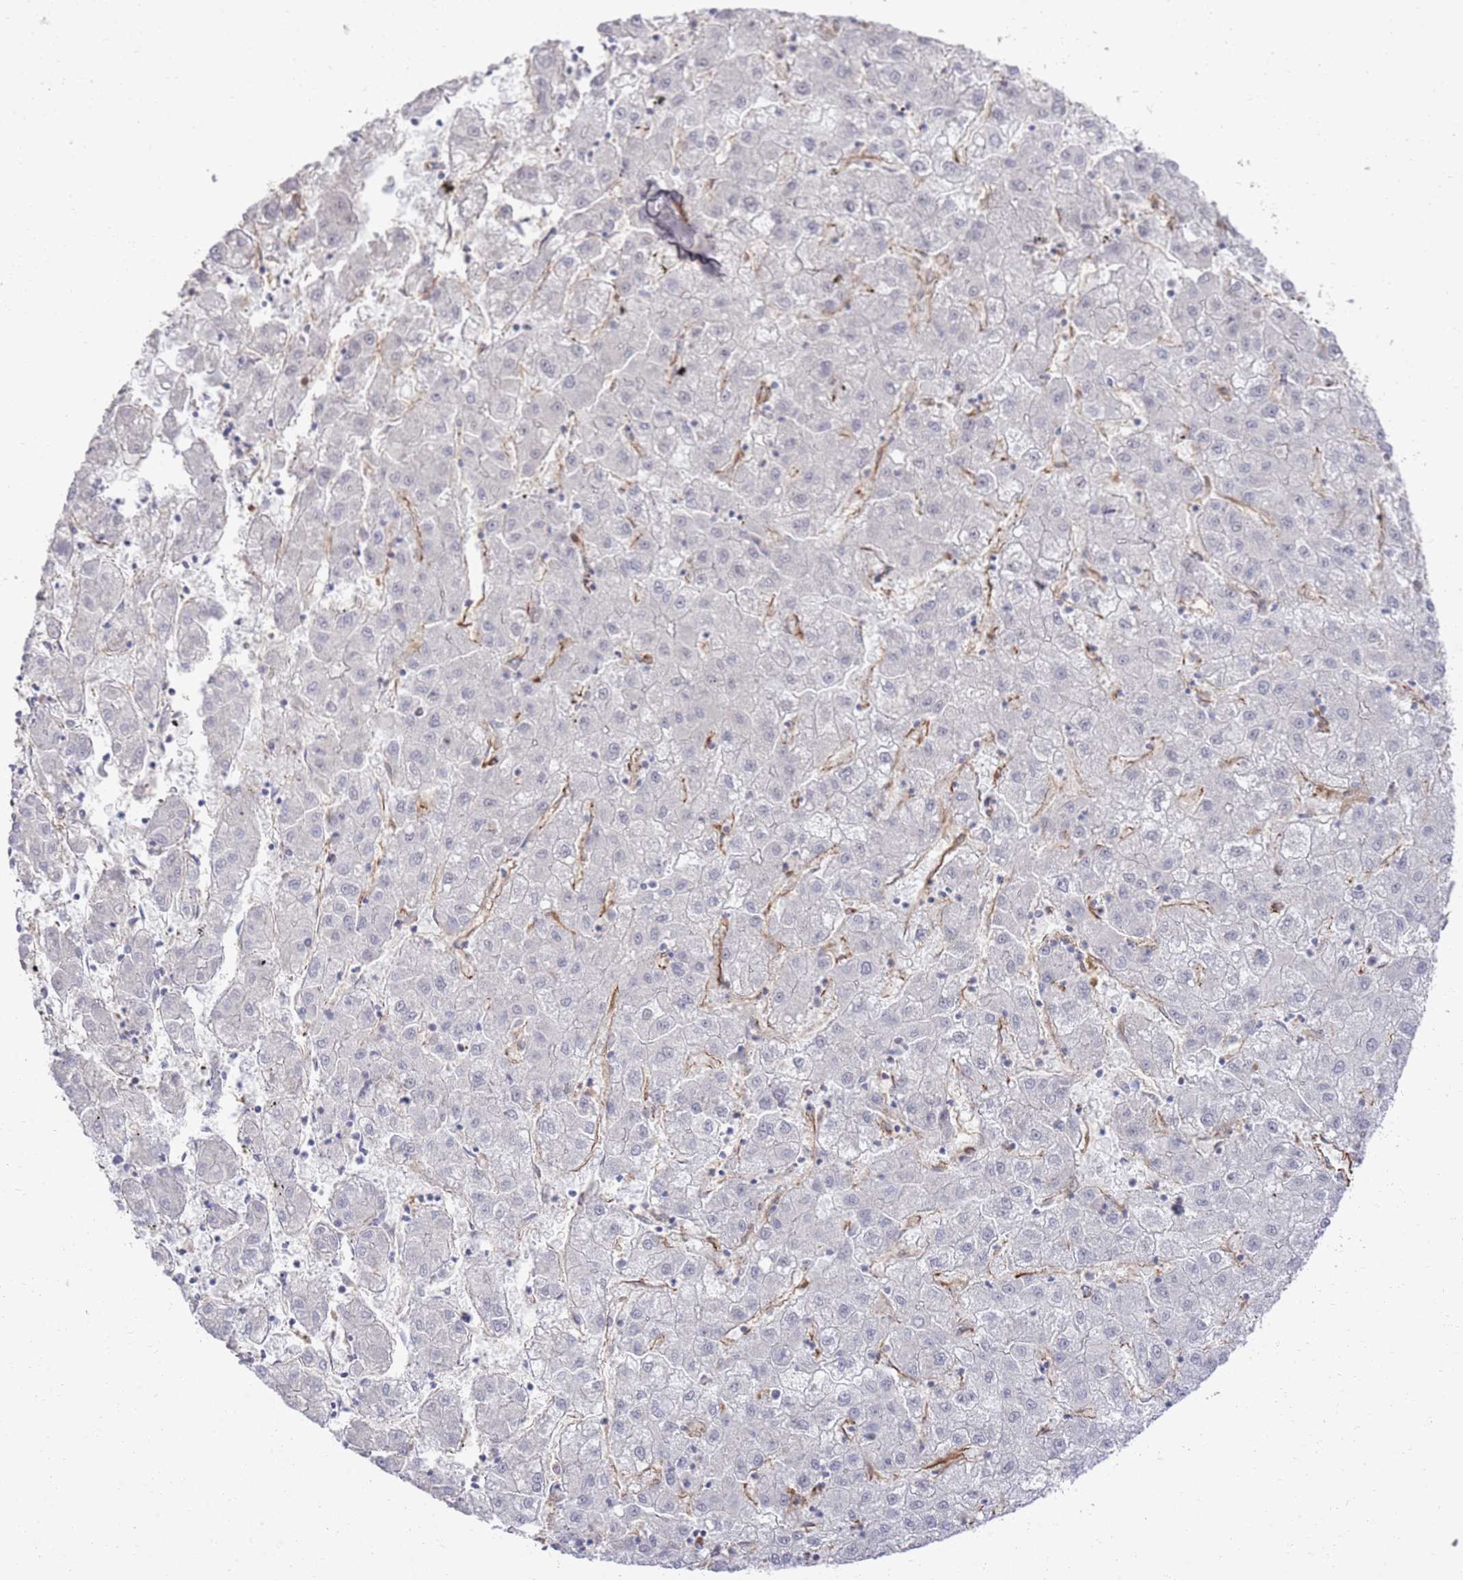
{"staining": {"intensity": "negative", "quantity": "none", "location": "none"}, "tissue": "liver cancer", "cell_type": "Tumor cells", "image_type": "cancer", "snomed": [{"axis": "morphology", "description": "Carcinoma, Hepatocellular, NOS"}, {"axis": "topography", "description": "Liver"}], "caption": "Protein analysis of liver cancer exhibits no significant positivity in tumor cells.", "gene": "PHF21A", "patient": {"sex": "male", "age": 72}}